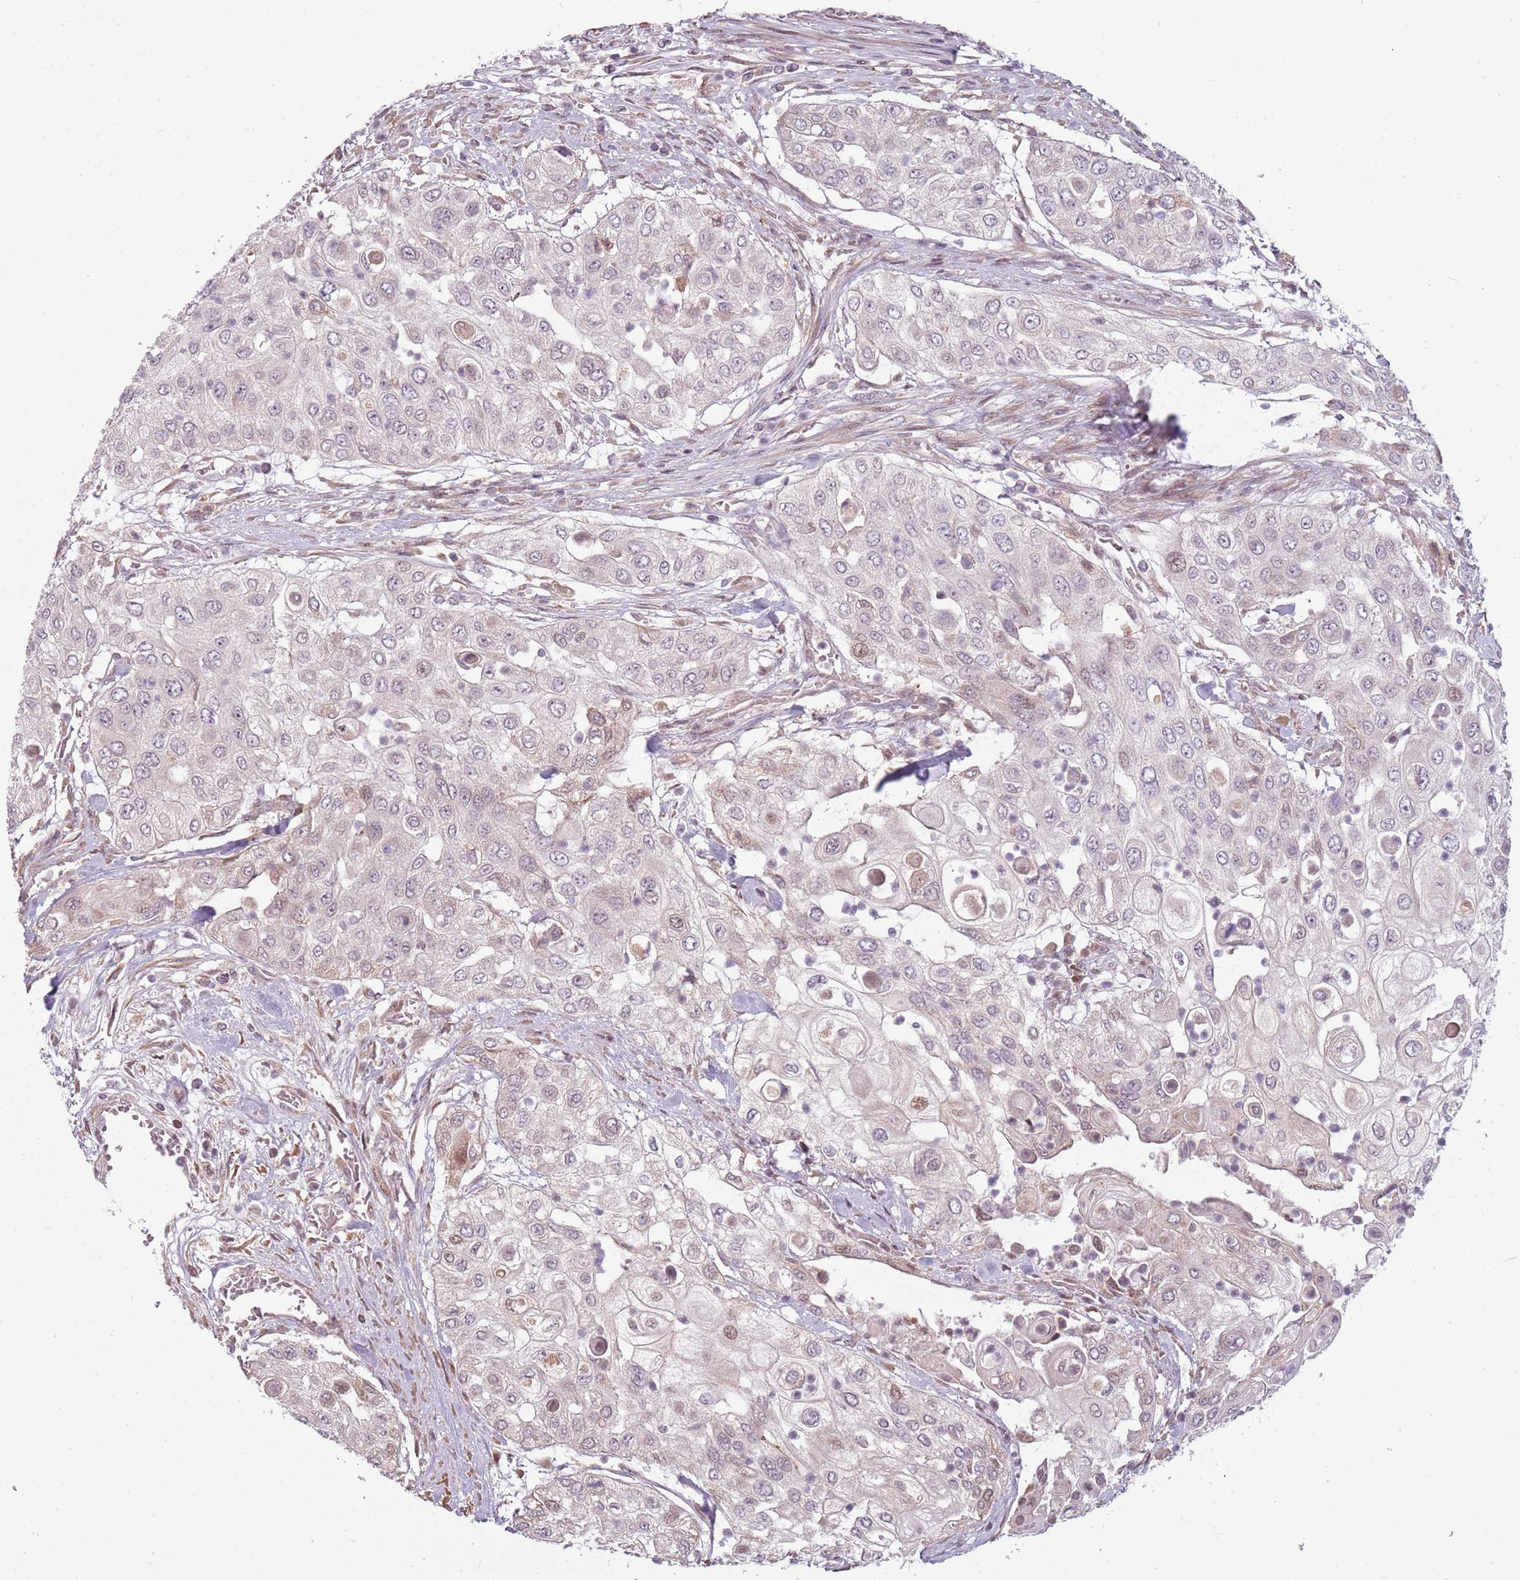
{"staining": {"intensity": "weak", "quantity": "<25%", "location": "nuclear"}, "tissue": "urothelial cancer", "cell_type": "Tumor cells", "image_type": "cancer", "snomed": [{"axis": "morphology", "description": "Urothelial carcinoma, High grade"}, {"axis": "topography", "description": "Urinary bladder"}], "caption": "IHC histopathology image of high-grade urothelial carcinoma stained for a protein (brown), which displays no expression in tumor cells.", "gene": "ADGRG1", "patient": {"sex": "female", "age": 79}}